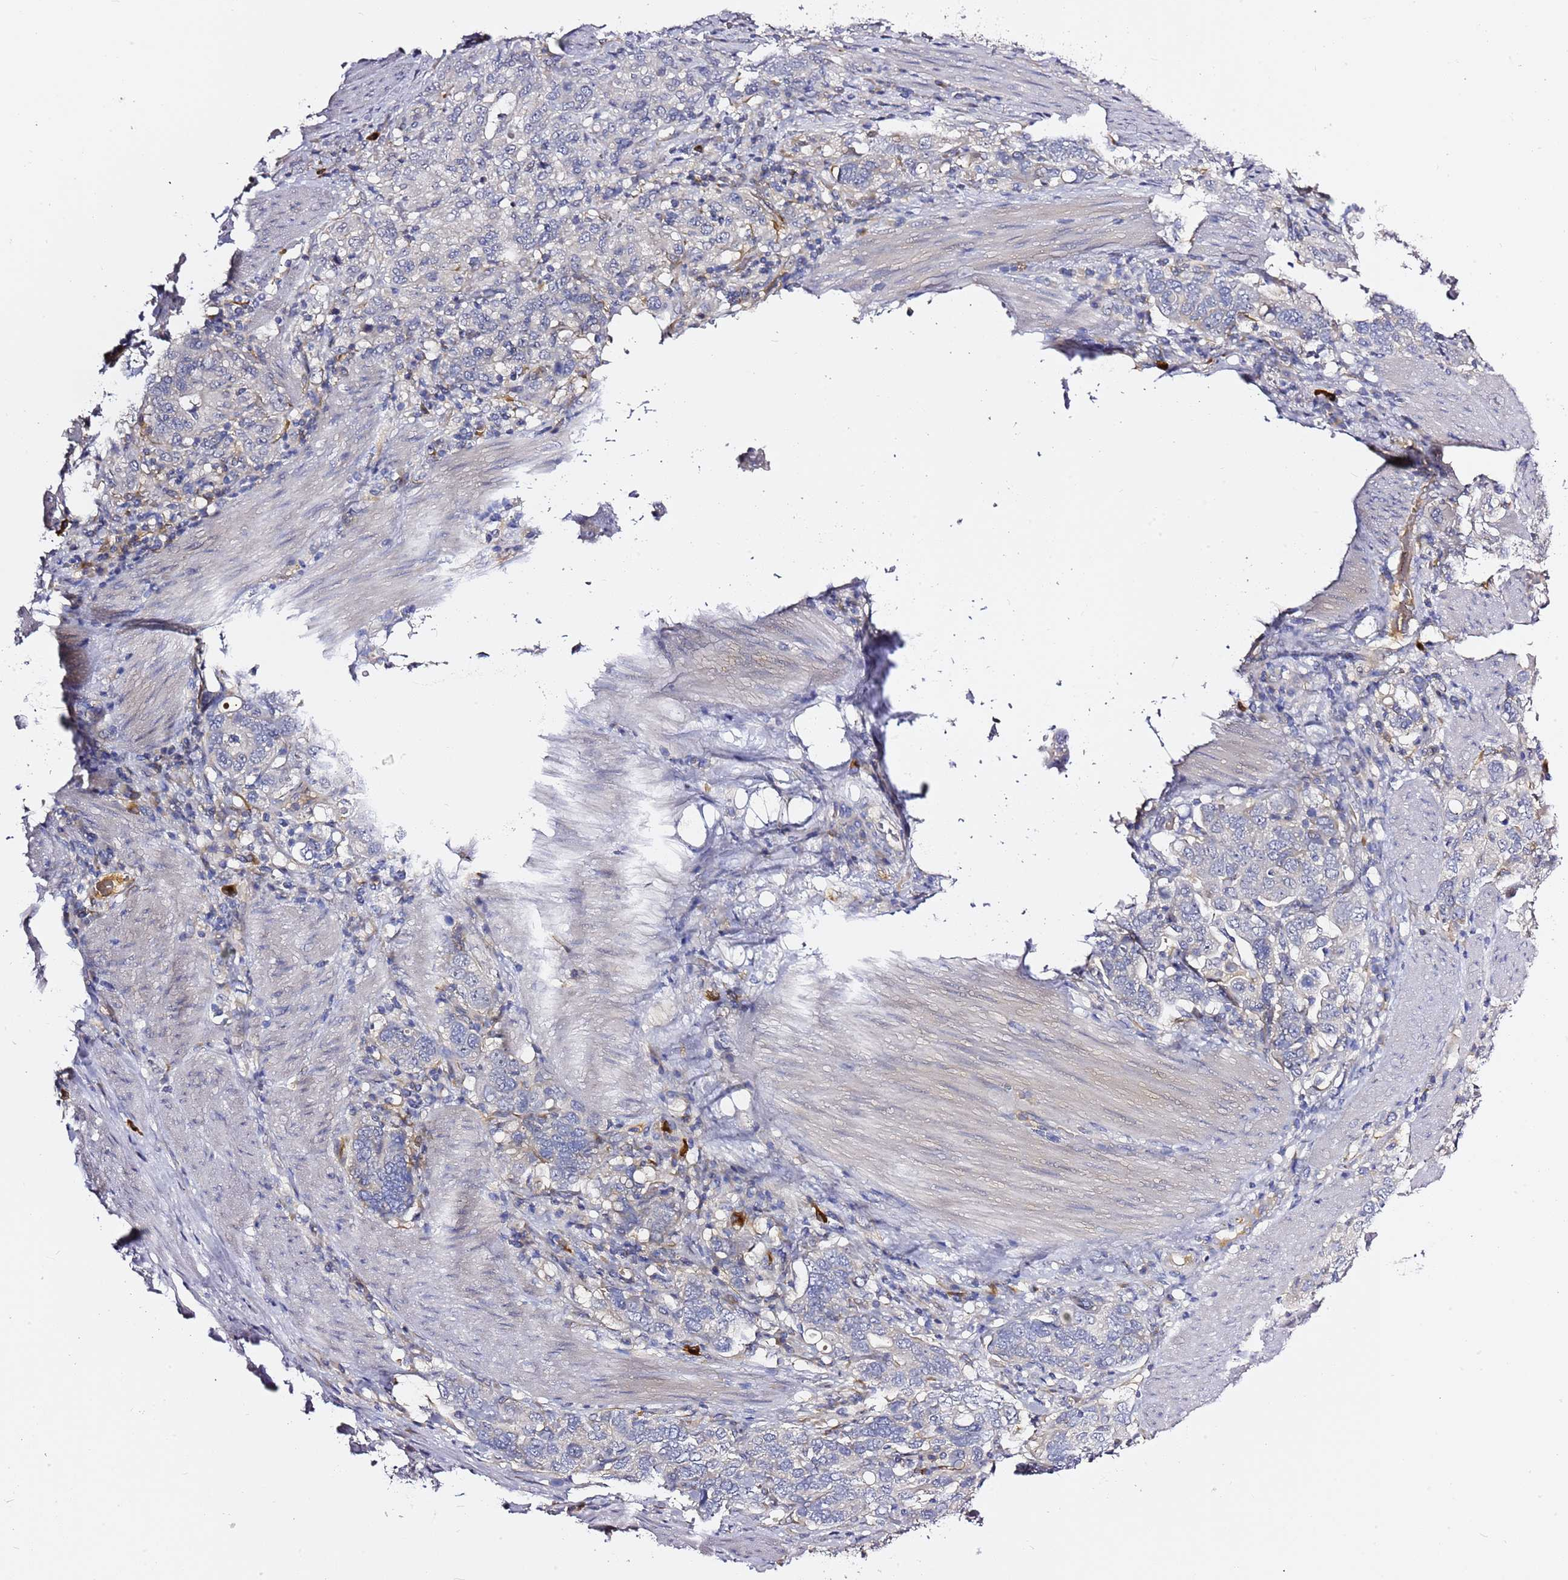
{"staining": {"intensity": "negative", "quantity": "none", "location": "none"}, "tissue": "stomach cancer", "cell_type": "Tumor cells", "image_type": "cancer", "snomed": [{"axis": "morphology", "description": "Adenocarcinoma, NOS"}, {"axis": "topography", "description": "Stomach, upper"}, {"axis": "topography", "description": "Stomach"}], "caption": "Micrograph shows no significant protein staining in tumor cells of stomach adenocarcinoma. The staining is performed using DAB brown chromogen with nuclei counter-stained in using hematoxylin.", "gene": "RFK", "patient": {"sex": "male", "age": 62}}